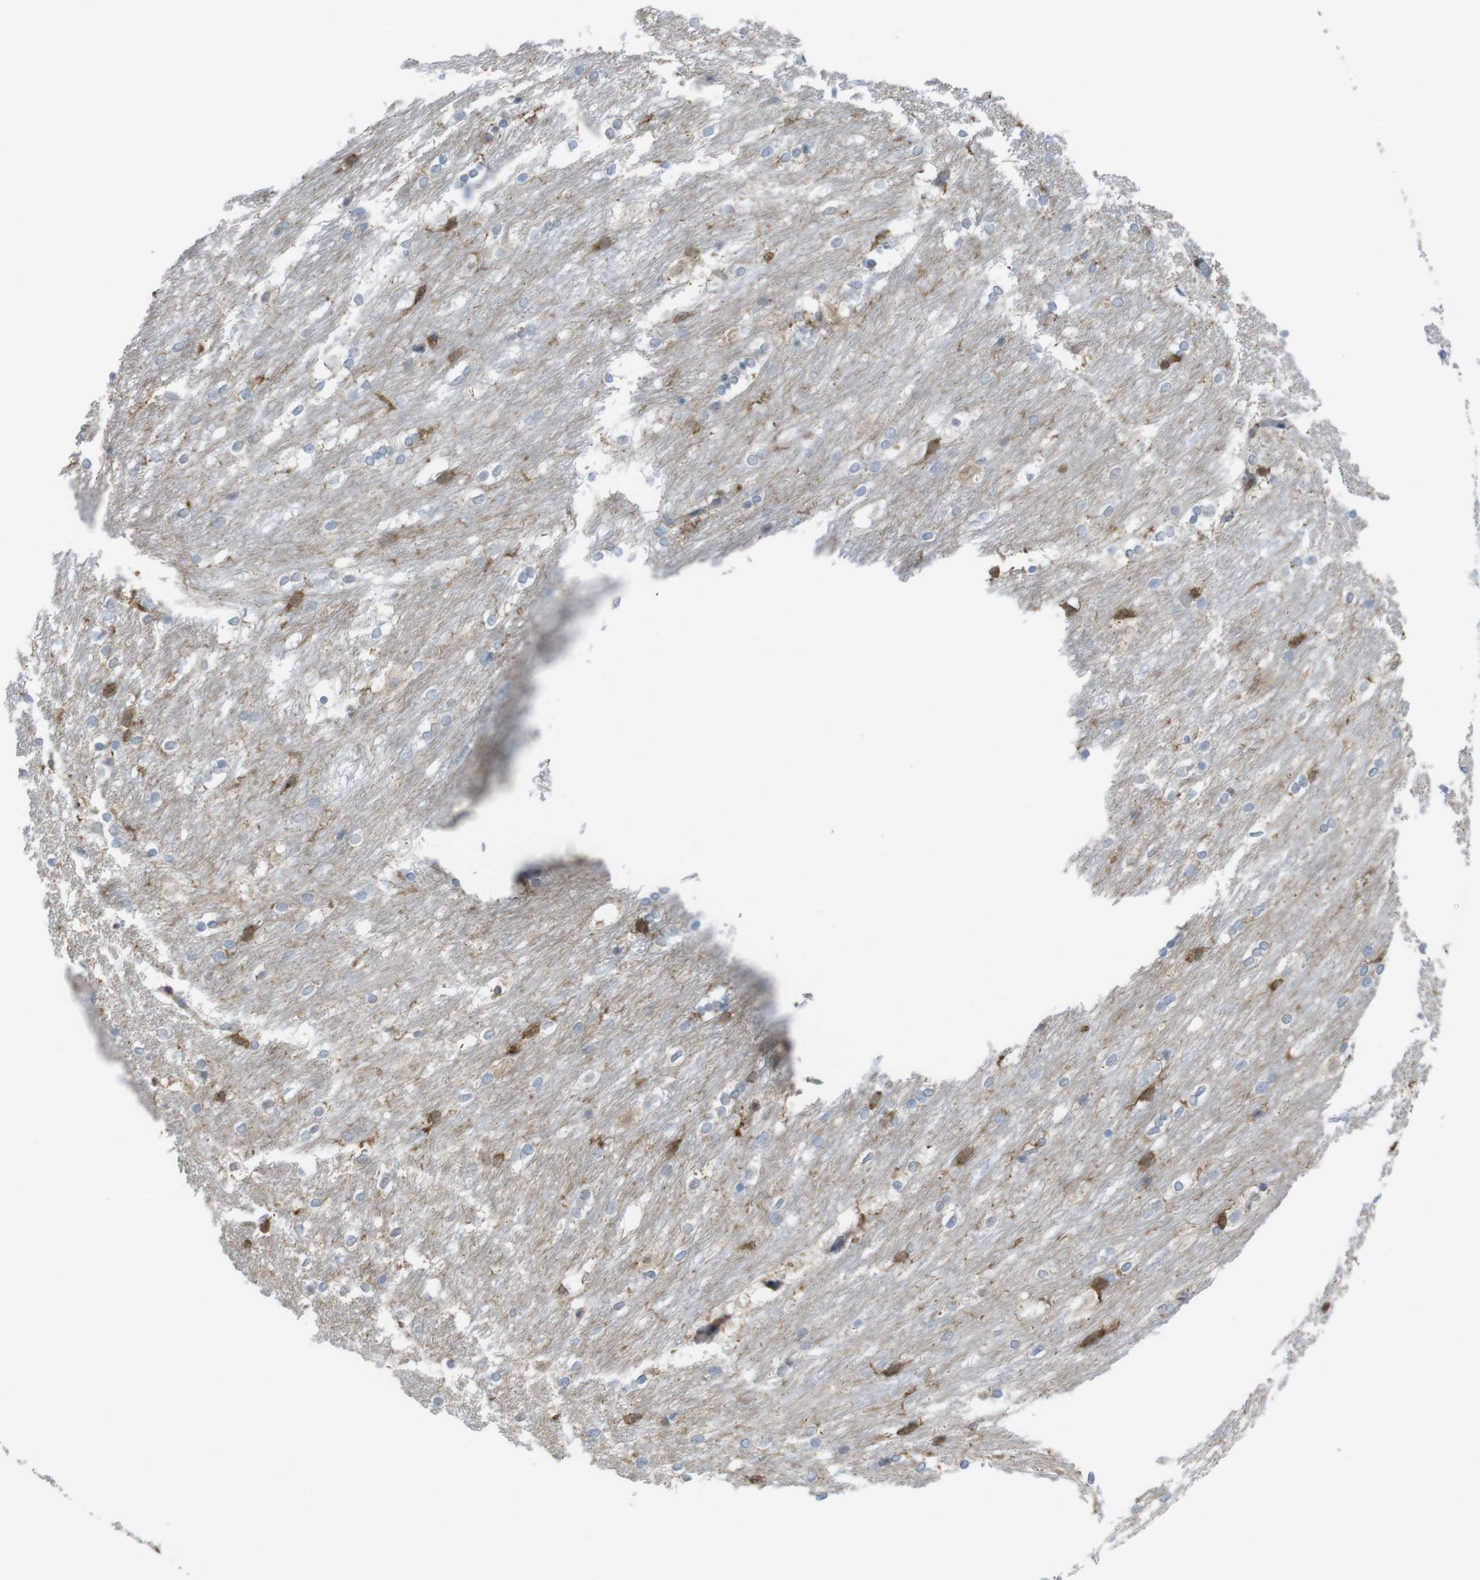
{"staining": {"intensity": "negative", "quantity": "none", "location": "none"}, "tissue": "caudate", "cell_type": "Glial cells", "image_type": "normal", "snomed": [{"axis": "morphology", "description": "Normal tissue, NOS"}, {"axis": "topography", "description": "Lateral ventricle wall"}], "caption": "DAB (3,3'-diaminobenzidine) immunohistochemical staining of normal human caudate demonstrates no significant positivity in glial cells. The staining was performed using DAB (3,3'-diaminobenzidine) to visualize the protein expression in brown, while the nuclei were stained in blue with hematoxylin (Magnification: 20x).", "gene": "PRKCD", "patient": {"sex": "female", "age": 19}}